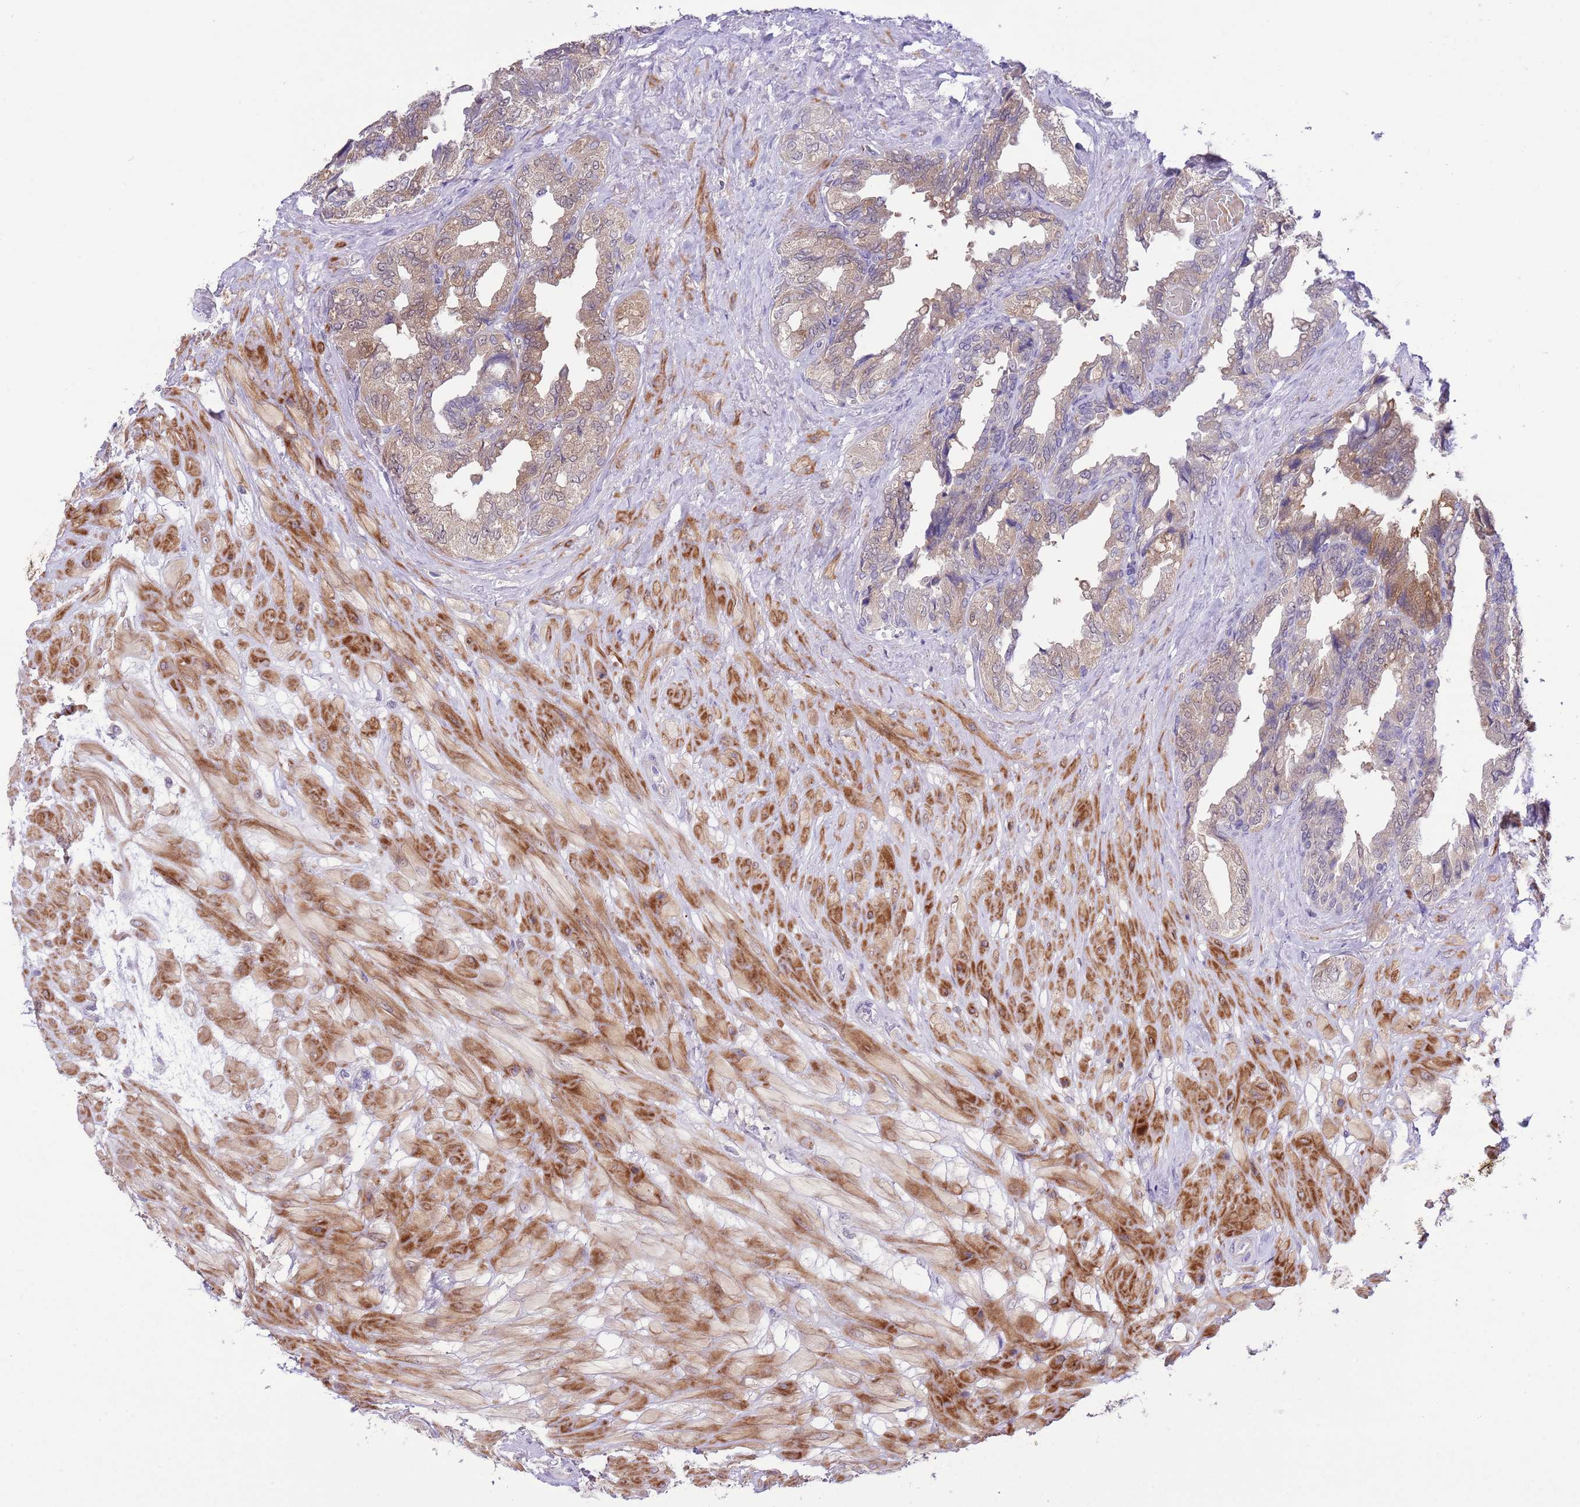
{"staining": {"intensity": "moderate", "quantity": ">75%", "location": "cytoplasmic/membranous"}, "tissue": "seminal vesicle", "cell_type": "Glandular cells", "image_type": "normal", "snomed": [{"axis": "morphology", "description": "Normal tissue, NOS"}, {"axis": "topography", "description": "Seminal veicle"}, {"axis": "topography", "description": "Peripheral nerve tissue"}], "caption": "Glandular cells demonstrate medium levels of moderate cytoplasmic/membranous positivity in approximately >75% of cells in unremarkable human seminal vesicle.", "gene": "GALK2", "patient": {"sex": "male", "age": 60}}